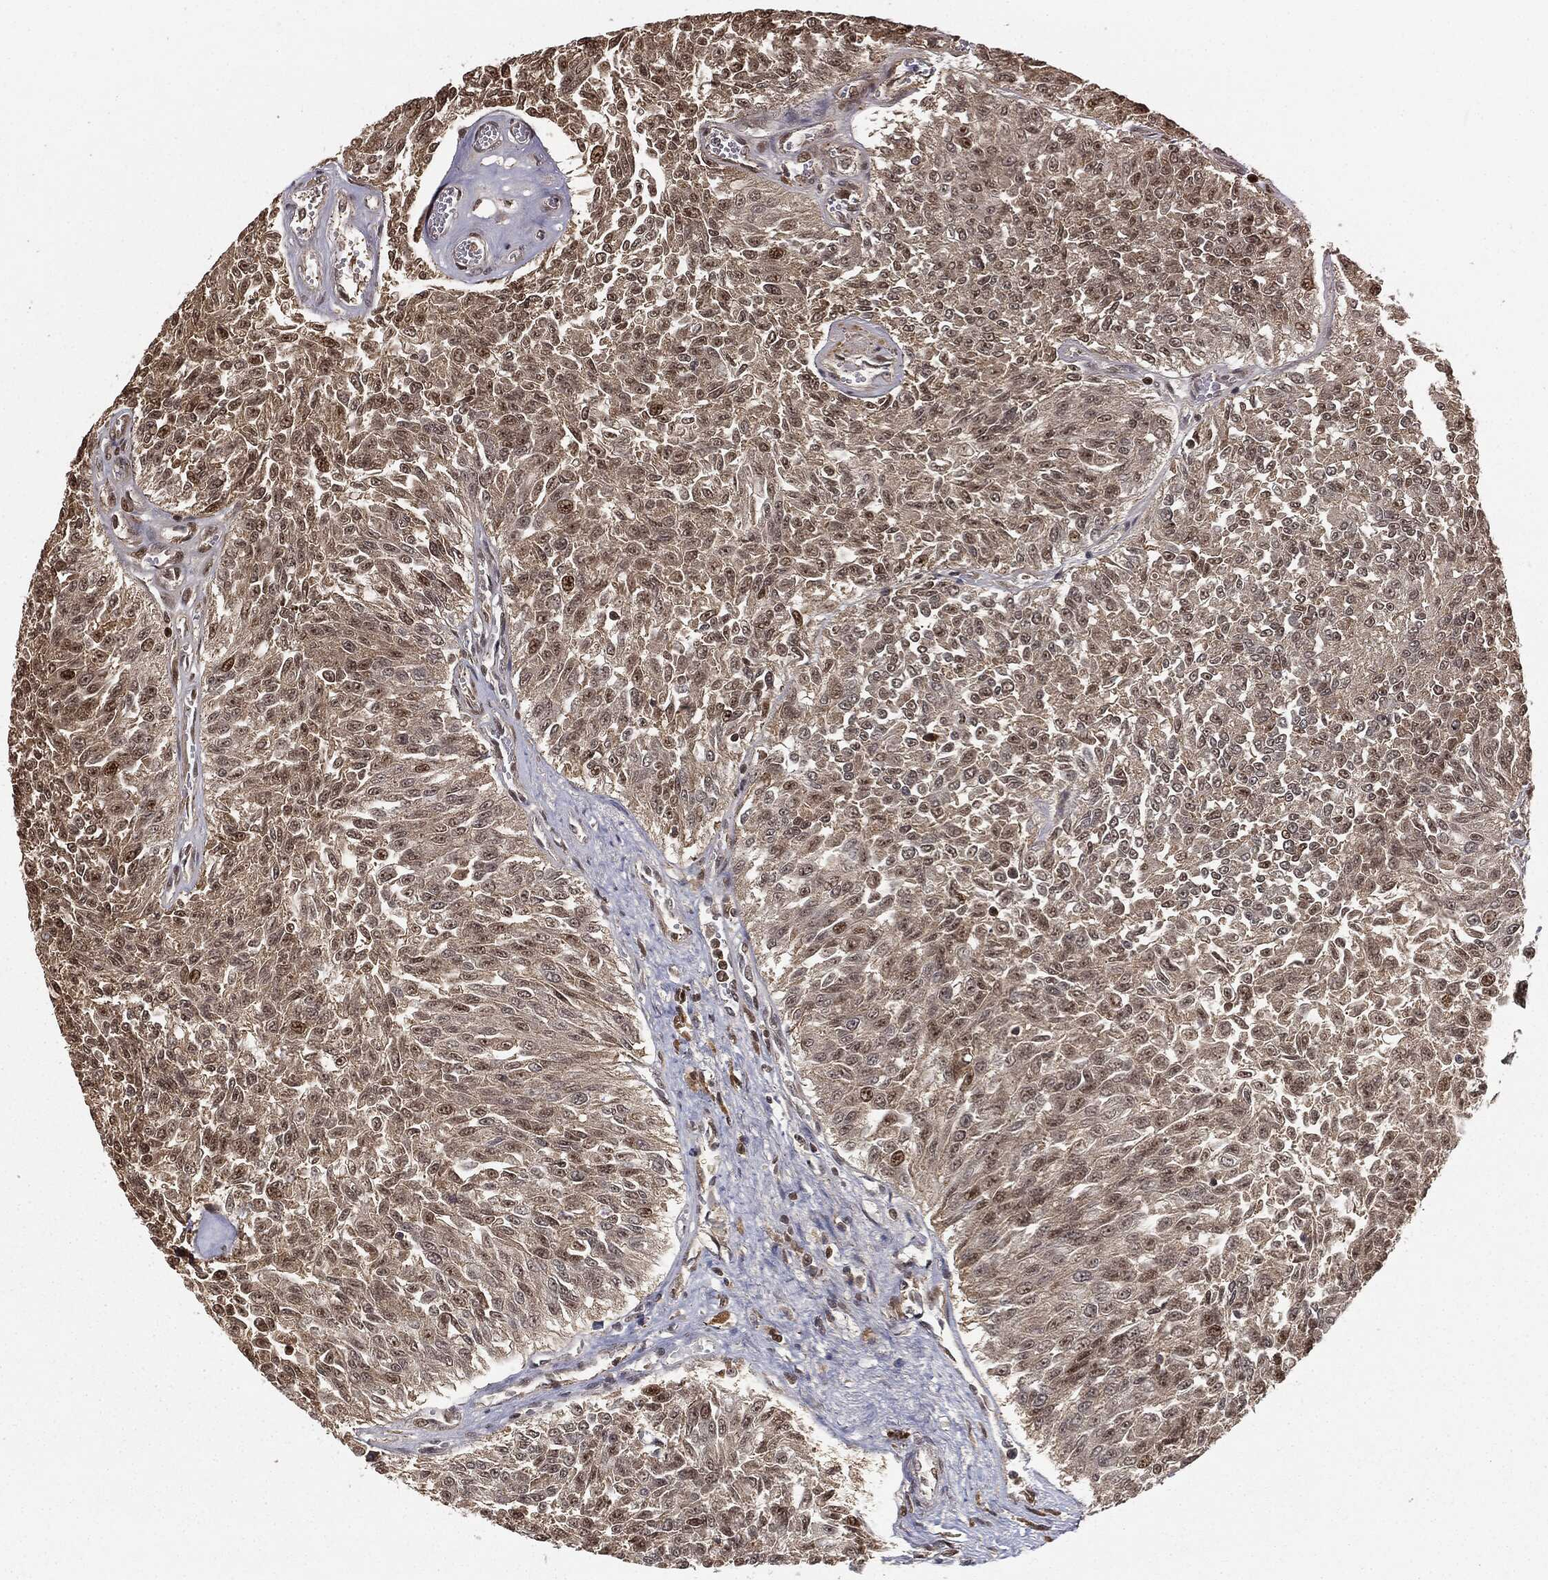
{"staining": {"intensity": "moderate", "quantity": "25%-75%", "location": "cytoplasmic/membranous,nuclear"}, "tissue": "urothelial cancer", "cell_type": "Tumor cells", "image_type": "cancer", "snomed": [{"axis": "morphology", "description": "Urothelial carcinoma, Low grade"}, {"axis": "topography", "description": "Urinary bladder"}], "caption": "Moderate cytoplasmic/membranous and nuclear protein staining is appreciated in approximately 25%-75% of tumor cells in urothelial cancer.", "gene": "ZNHIT6", "patient": {"sex": "male", "age": 78}}